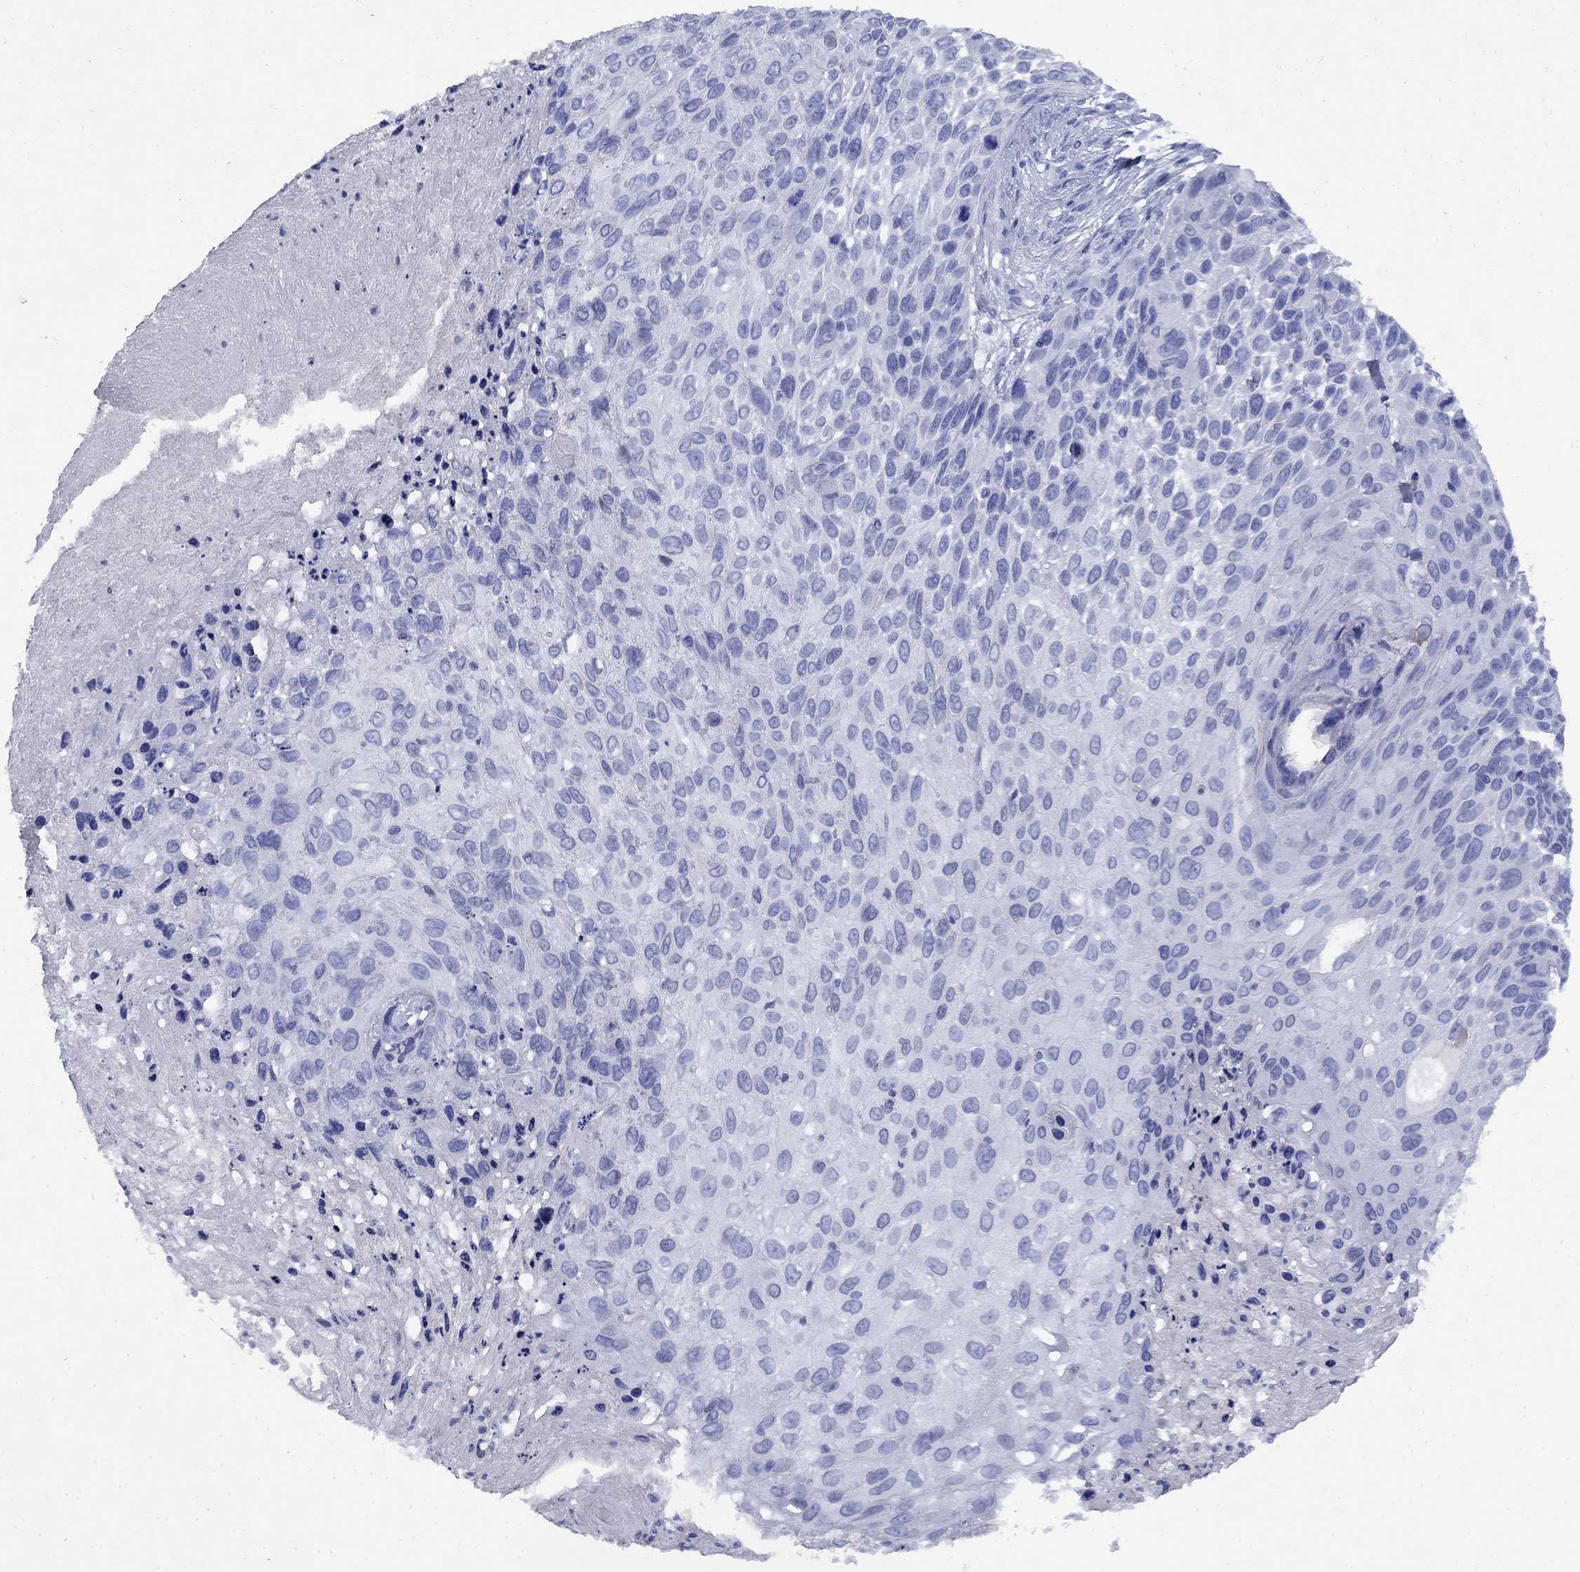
{"staining": {"intensity": "negative", "quantity": "none", "location": "none"}, "tissue": "skin cancer", "cell_type": "Tumor cells", "image_type": "cancer", "snomed": [{"axis": "morphology", "description": "Squamous cell carcinoma, NOS"}, {"axis": "topography", "description": "Skin"}], "caption": "There is no significant positivity in tumor cells of skin cancer.", "gene": "STAB2", "patient": {"sex": "male", "age": 92}}